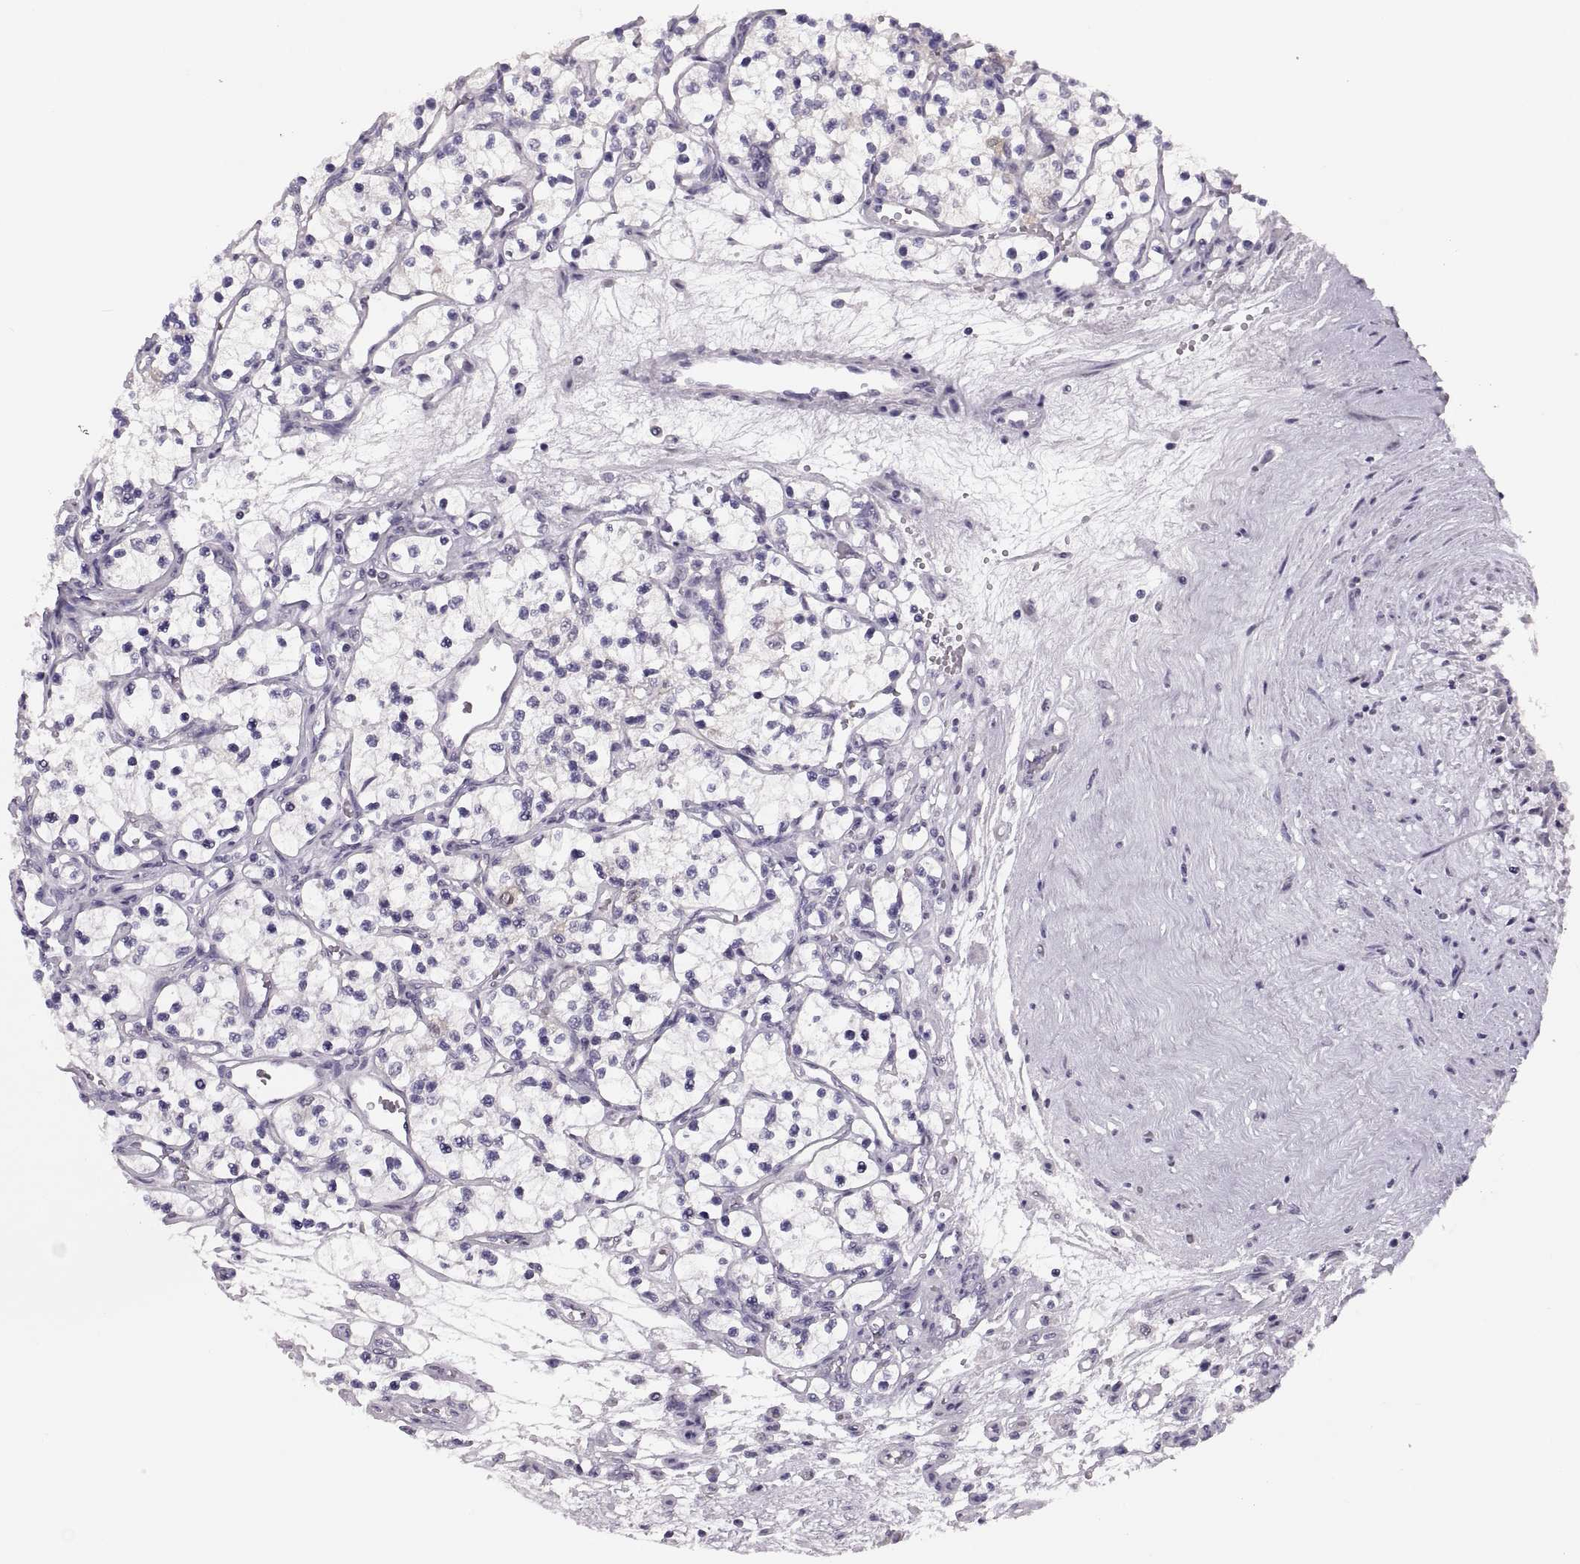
{"staining": {"intensity": "negative", "quantity": "none", "location": "none"}, "tissue": "renal cancer", "cell_type": "Tumor cells", "image_type": "cancer", "snomed": [{"axis": "morphology", "description": "Adenocarcinoma, NOS"}, {"axis": "topography", "description": "Kidney"}], "caption": "The photomicrograph displays no significant expression in tumor cells of adenocarcinoma (renal).", "gene": "ADH6", "patient": {"sex": "female", "age": 69}}